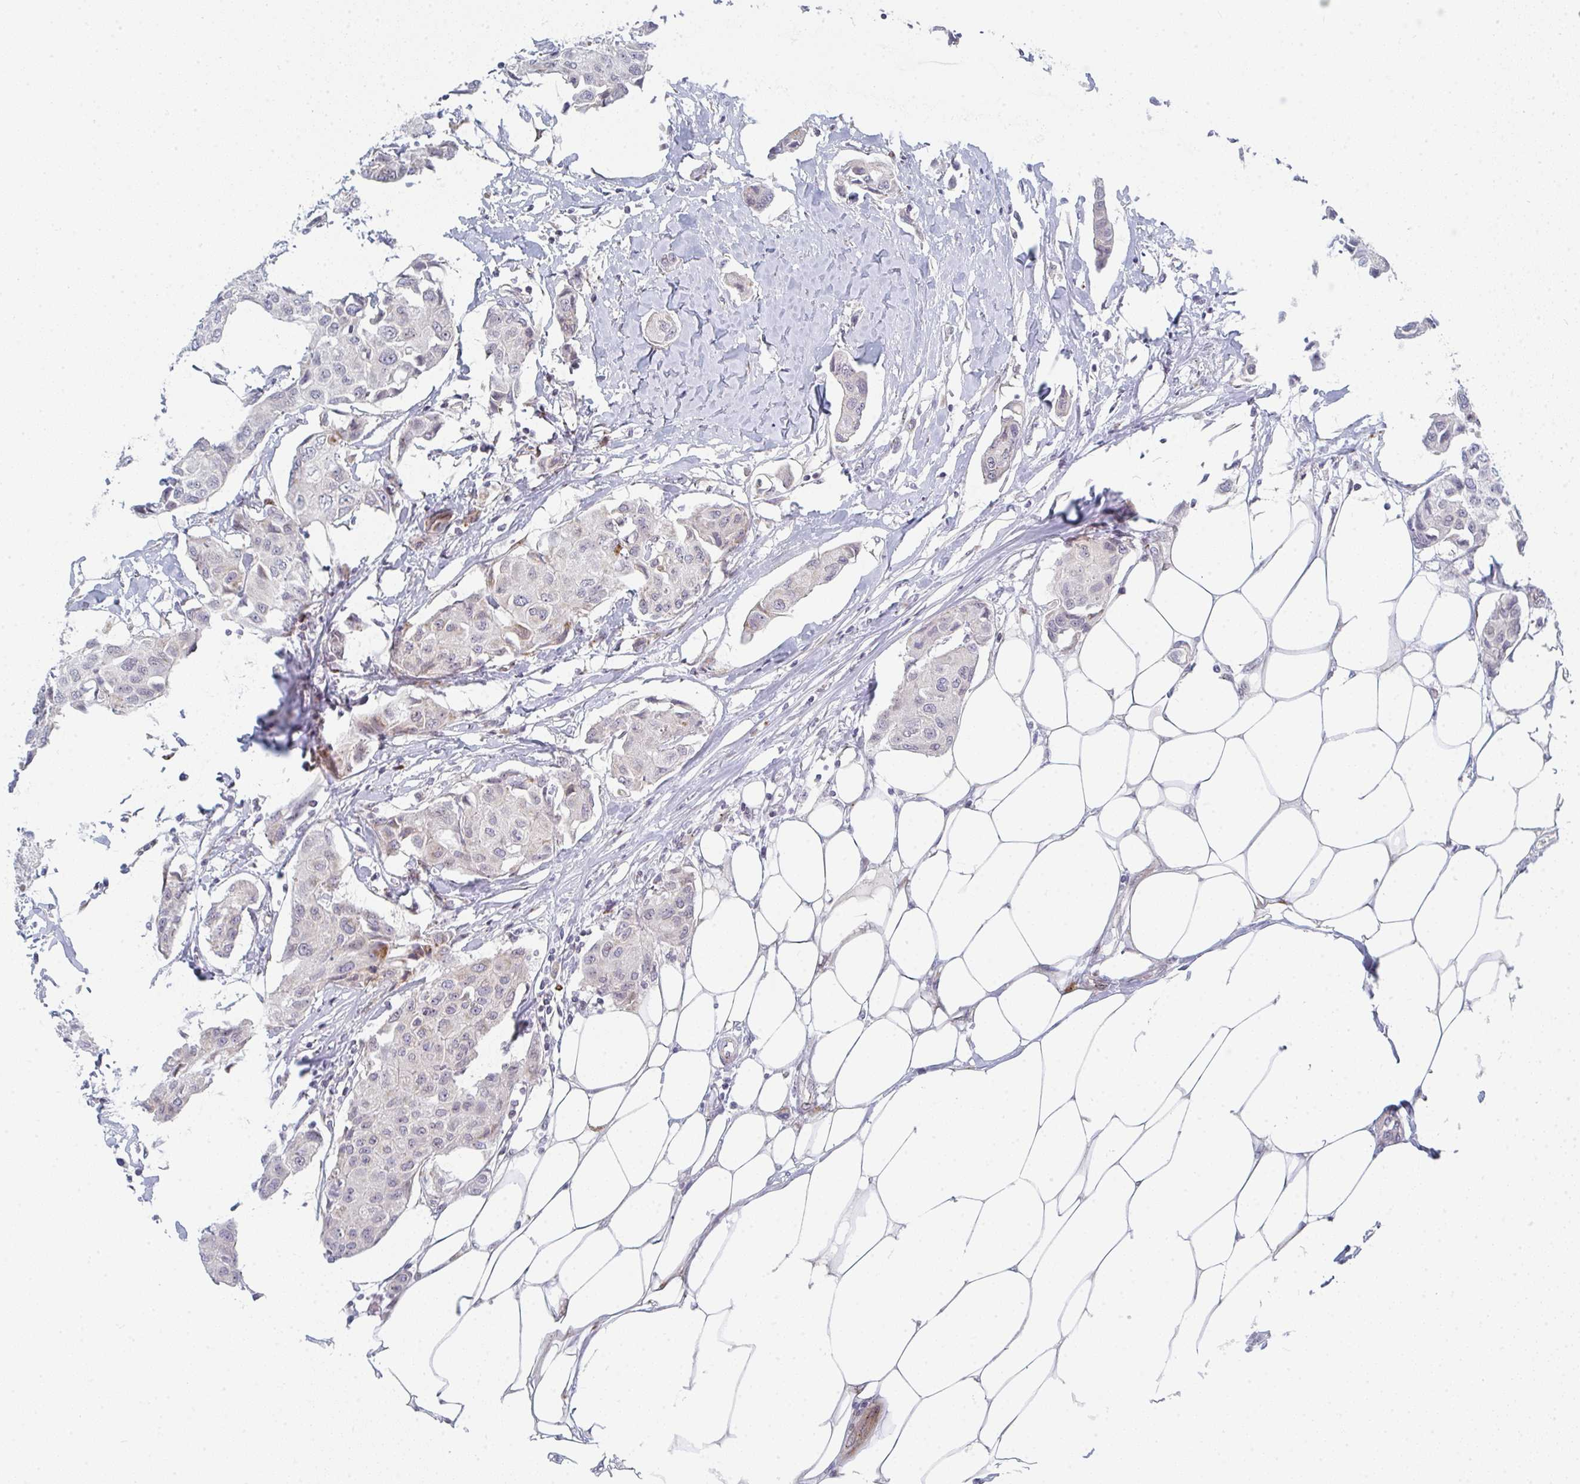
{"staining": {"intensity": "negative", "quantity": "none", "location": "none"}, "tissue": "breast cancer", "cell_type": "Tumor cells", "image_type": "cancer", "snomed": [{"axis": "morphology", "description": "Duct carcinoma"}, {"axis": "topography", "description": "Breast"}, {"axis": "topography", "description": "Lymph node"}], "caption": "Tumor cells are negative for brown protein staining in breast cancer.", "gene": "PRKCH", "patient": {"sex": "female", "age": 80}}